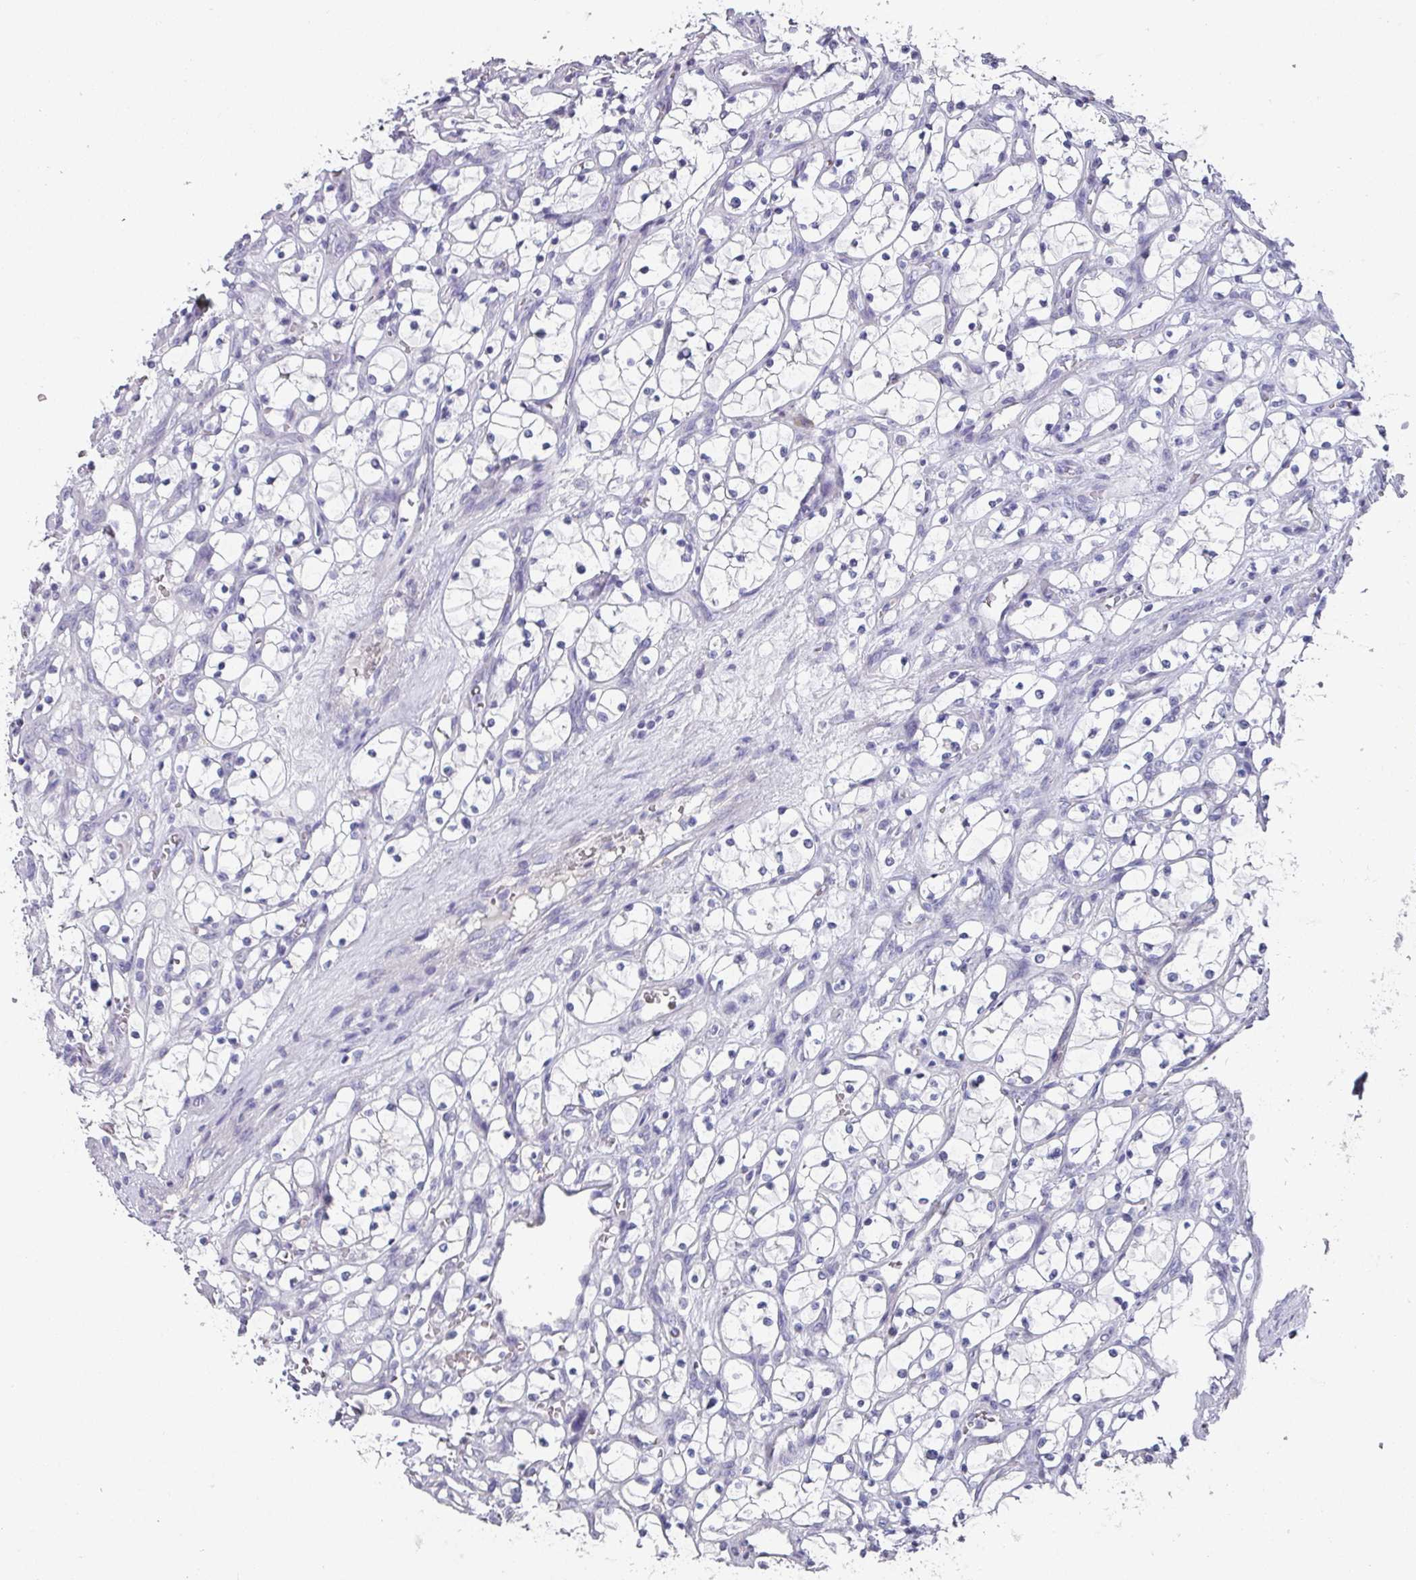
{"staining": {"intensity": "negative", "quantity": "none", "location": "none"}, "tissue": "renal cancer", "cell_type": "Tumor cells", "image_type": "cancer", "snomed": [{"axis": "morphology", "description": "Adenocarcinoma, NOS"}, {"axis": "topography", "description": "Kidney"}], "caption": "Immunohistochemical staining of renal adenocarcinoma reveals no significant positivity in tumor cells. (DAB IHC, high magnification).", "gene": "DEFB115", "patient": {"sex": "female", "age": 69}}